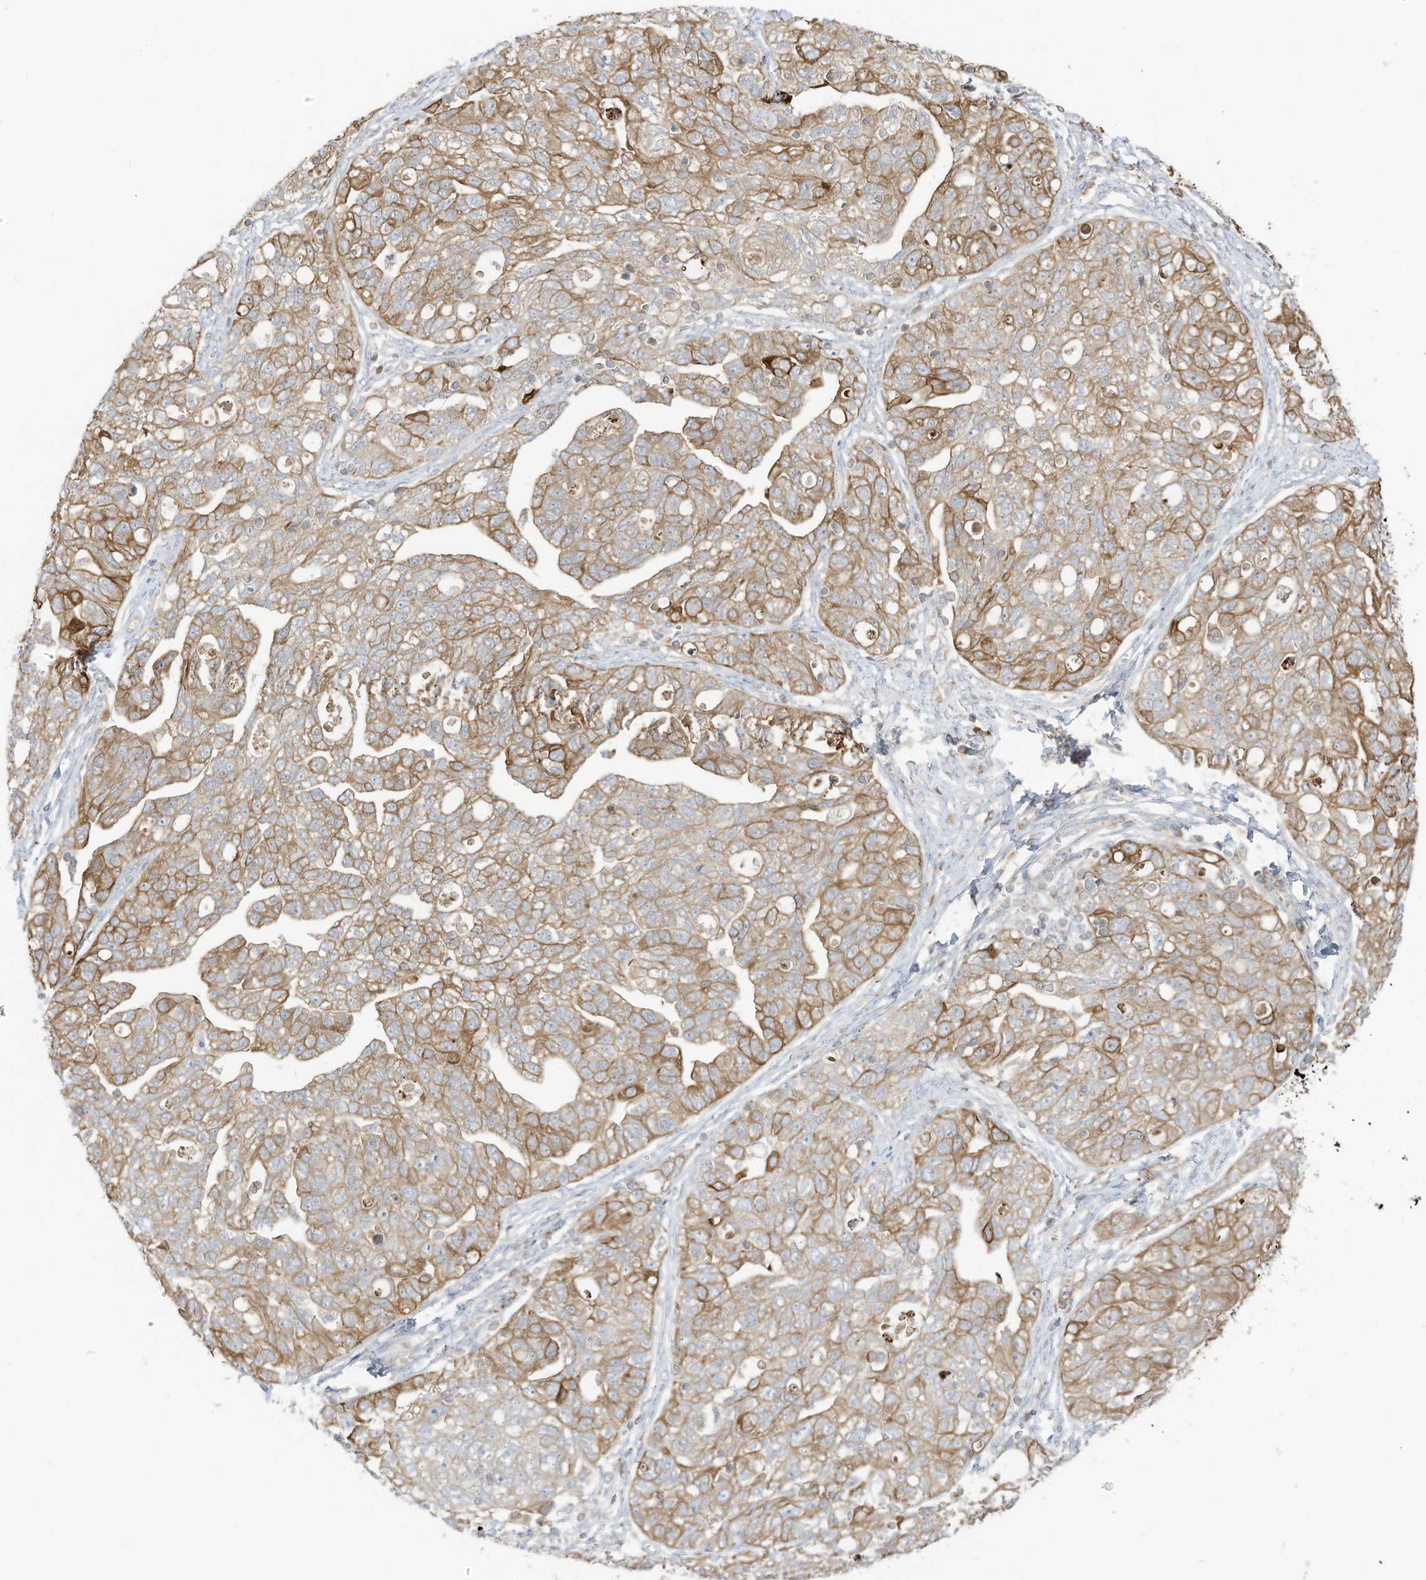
{"staining": {"intensity": "moderate", "quantity": ">75%", "location": "cytoplasmic/membranous"}, "tissue": "ovarian cancer", "cell_type": "Tumor cells", "image_type": "cancer", "snomed": [{"axis": "morphology", "description": "Carcinoma, NOS"}, {"axis": "morphology", "description": "Cystadenocarcinoma, serous, NOS"}, {"axis": "topography", "description": "Ovary"}], "caption": "The immunohistochemical stain shows moderate cytoplasmic/membranous staining in tumor cells of serous cystadenocarcinoma (ovarian) tissue. (DAB IHC with brightfield microscopy, high magnification).", "gene": "CGAS", "patient": {"sex": "female", "age": 69}}